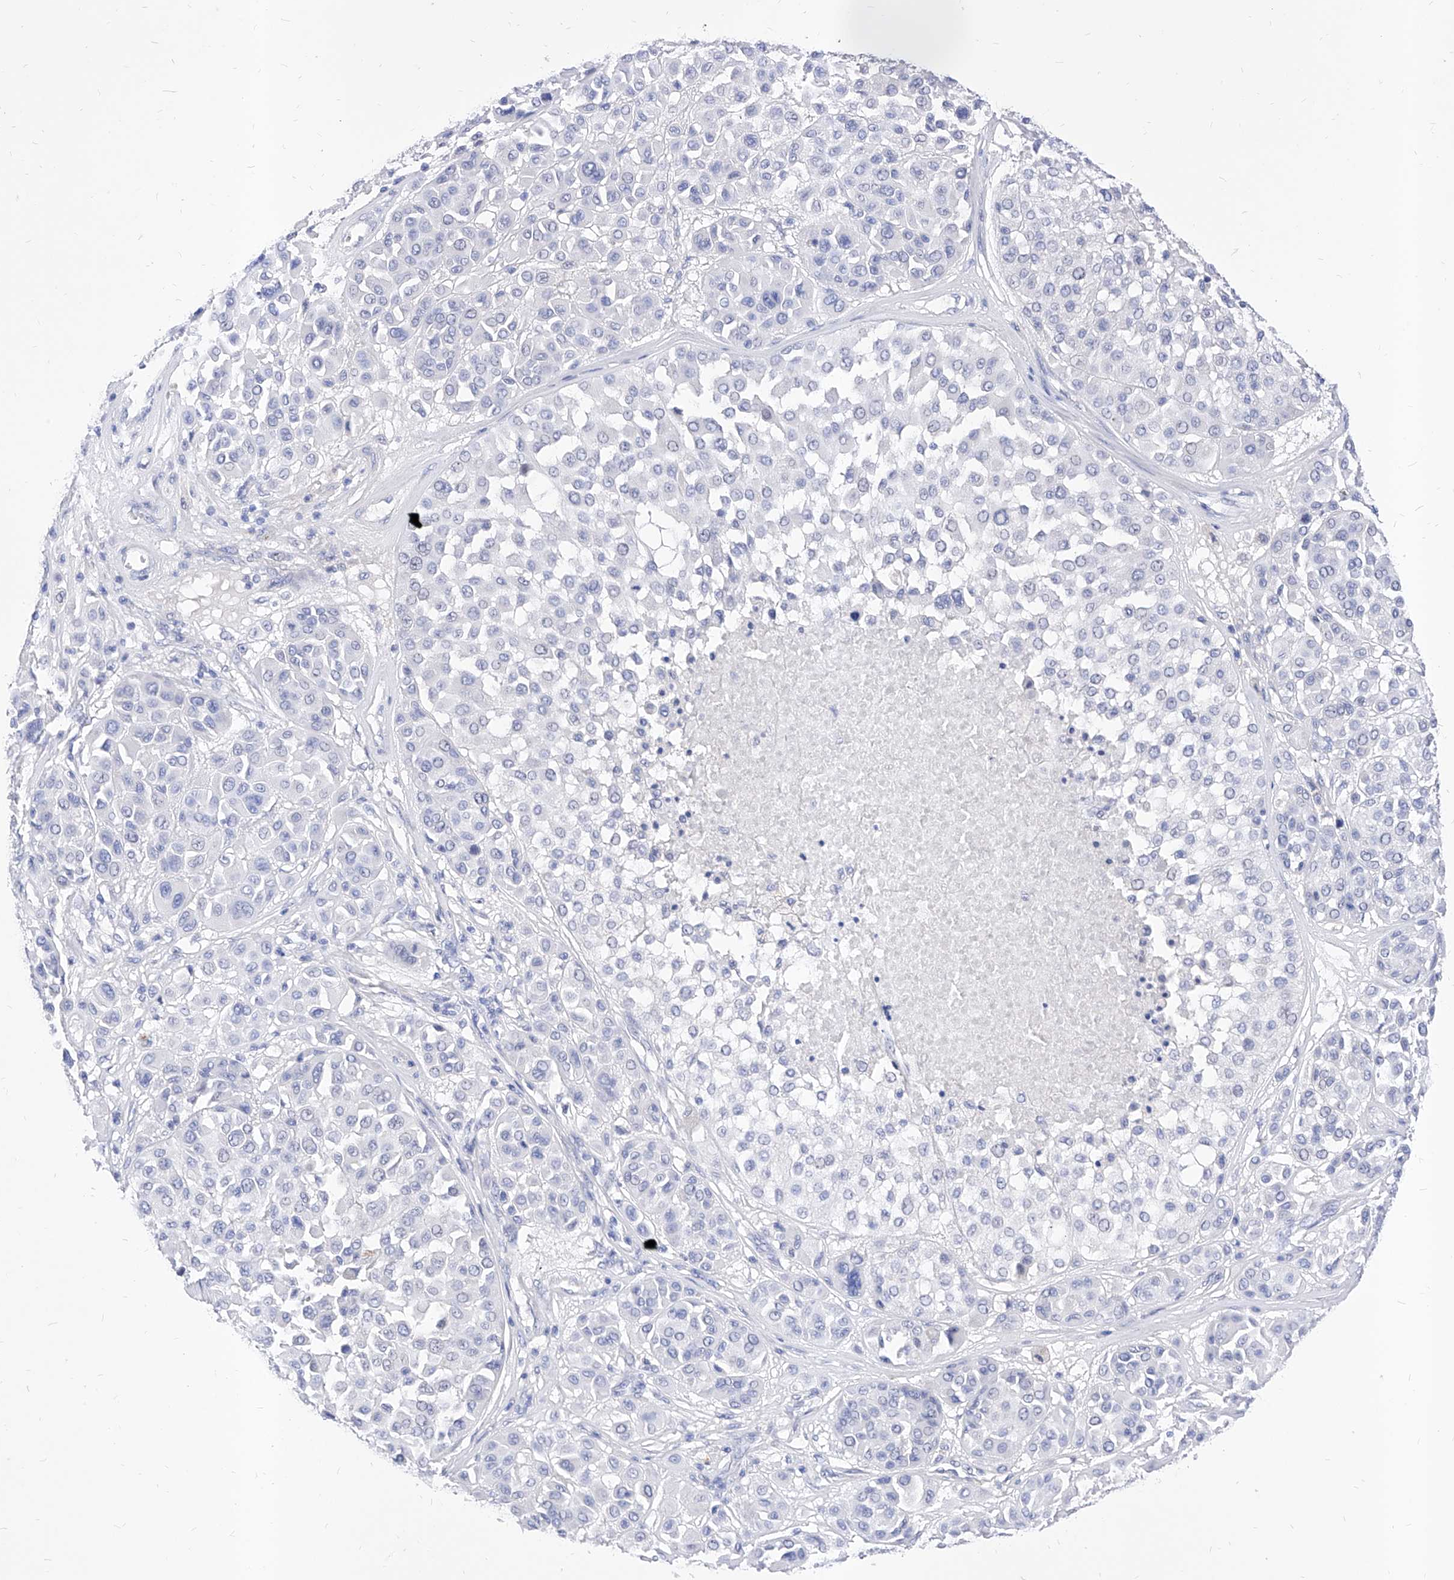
{"staining": {"intensity": "negative", "quantity": "none", "location": "none"}, "tissue": "melanoma", "cell_type": "Tumor cells", "image_type": "cancer", "snomed": [{"axis": "morphology", "description": "Malignant melanoma, Metastatic site"}, {"axis": "topography", "description": "Soft tissue"}], "caption": "This micrograph is of malignant melanoma (metastatic site) stained with immunohistochemistry to label a protein in brown with the nuclei are counter-stained blue. There is no positivity in tumor cells.", "gene": "VAX1", "patient": {"sex": "male", "age": 41}}